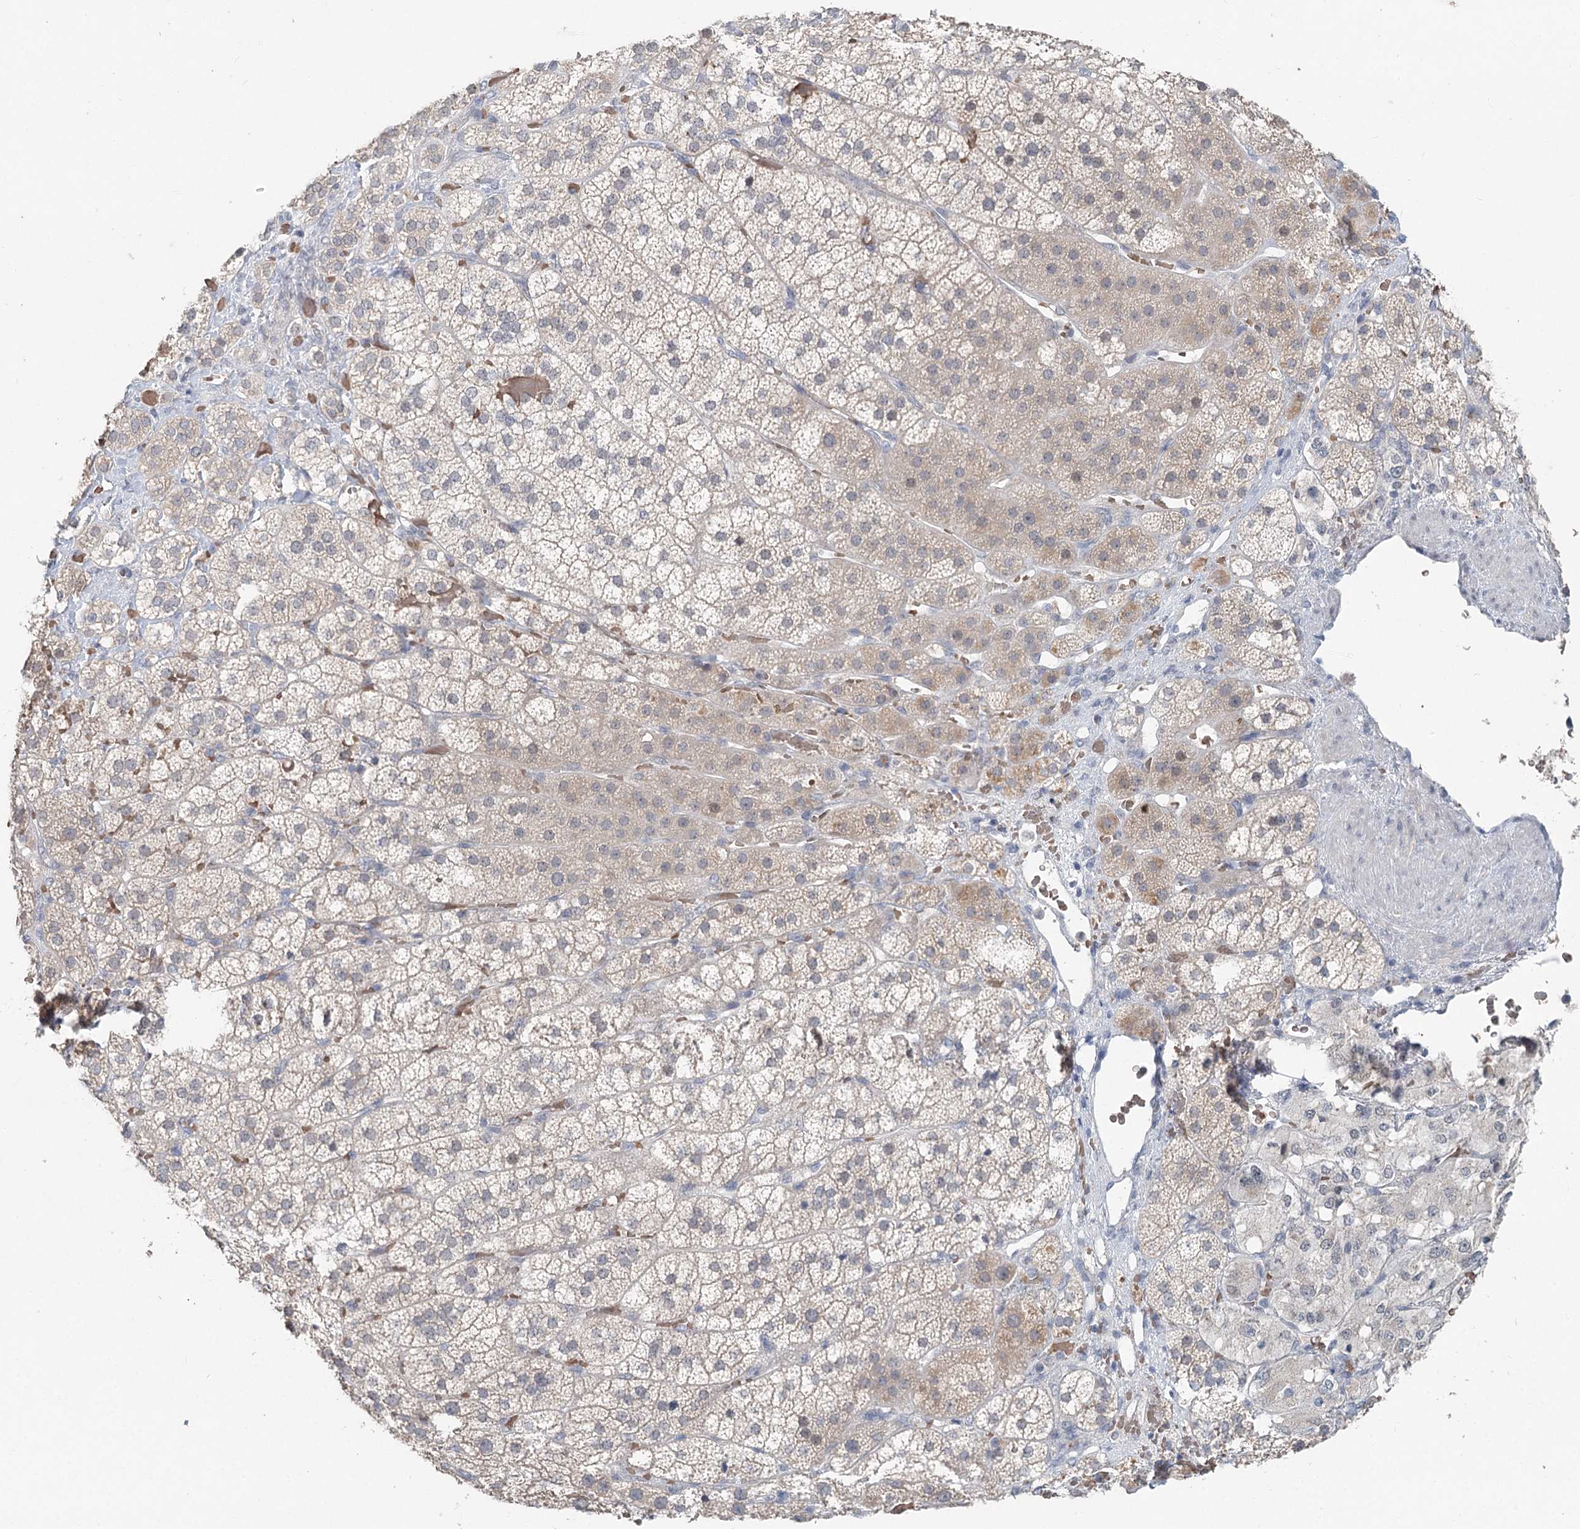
{"staining": {"intensity": "weak", "quantity": "<25%", "location": "cytoplasmic/membranous"}, "tissue": "adrenal gland", "cell_type": "Glandular cells", "image_type": "normal", "snomed": [{"axis": "morphology", "description": "Normal tissue, NOS"}, {"axis": "topography", "description": "Adrenal gland"}], "caption": "Glandular cells are negative for brown protein staining in unremarkable adrenal gland. (Stains: DAB immunohistochemistry (IHC) with hematoxylin counter stain, Microscopy: brightfield microscopy at high magnification).", "gene": "FBXO7", "patient": {"sex": "female", "age": 44}}